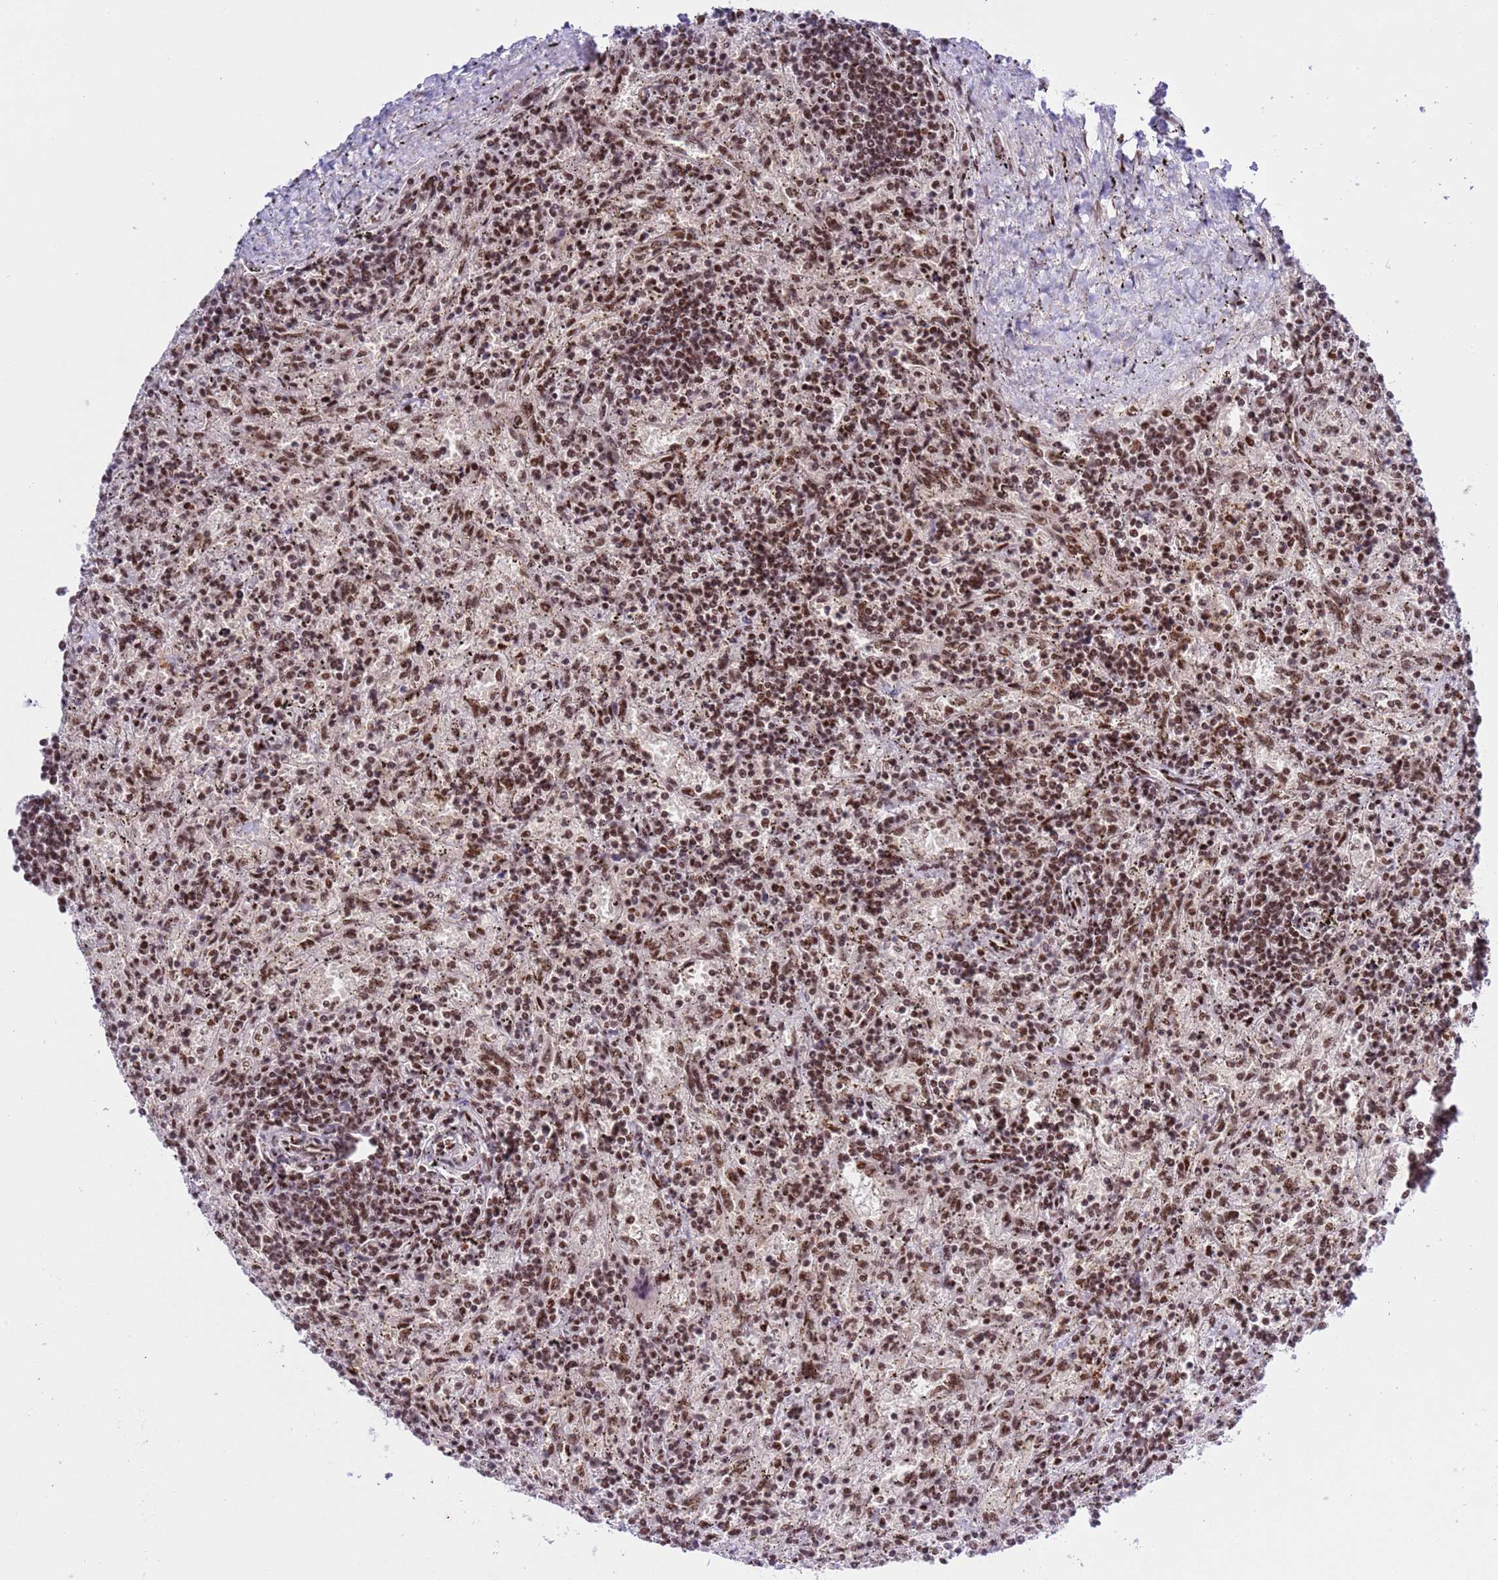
{"staining": {"intensity": "moderate", "quantity": ">75%", "location": "nuclear"}, "tissue": "lymphoma", "cell_type": "Tumor cells", "image_type": "cancer", "snomed": [{"axis": "morphology", "description": "Malignant lymphoma, non-Hodgkin's type, Low grade"}, {"axis": "topography", "description": "Spleen"}], "caption": "An image showing moderate nuclear positivity in approximately >75% of tumor cells in lymphoma, as visualized by brown immunohistochemical staining.", "gene": "THOC2", "patient": {"sex": "male", "age": 76}}